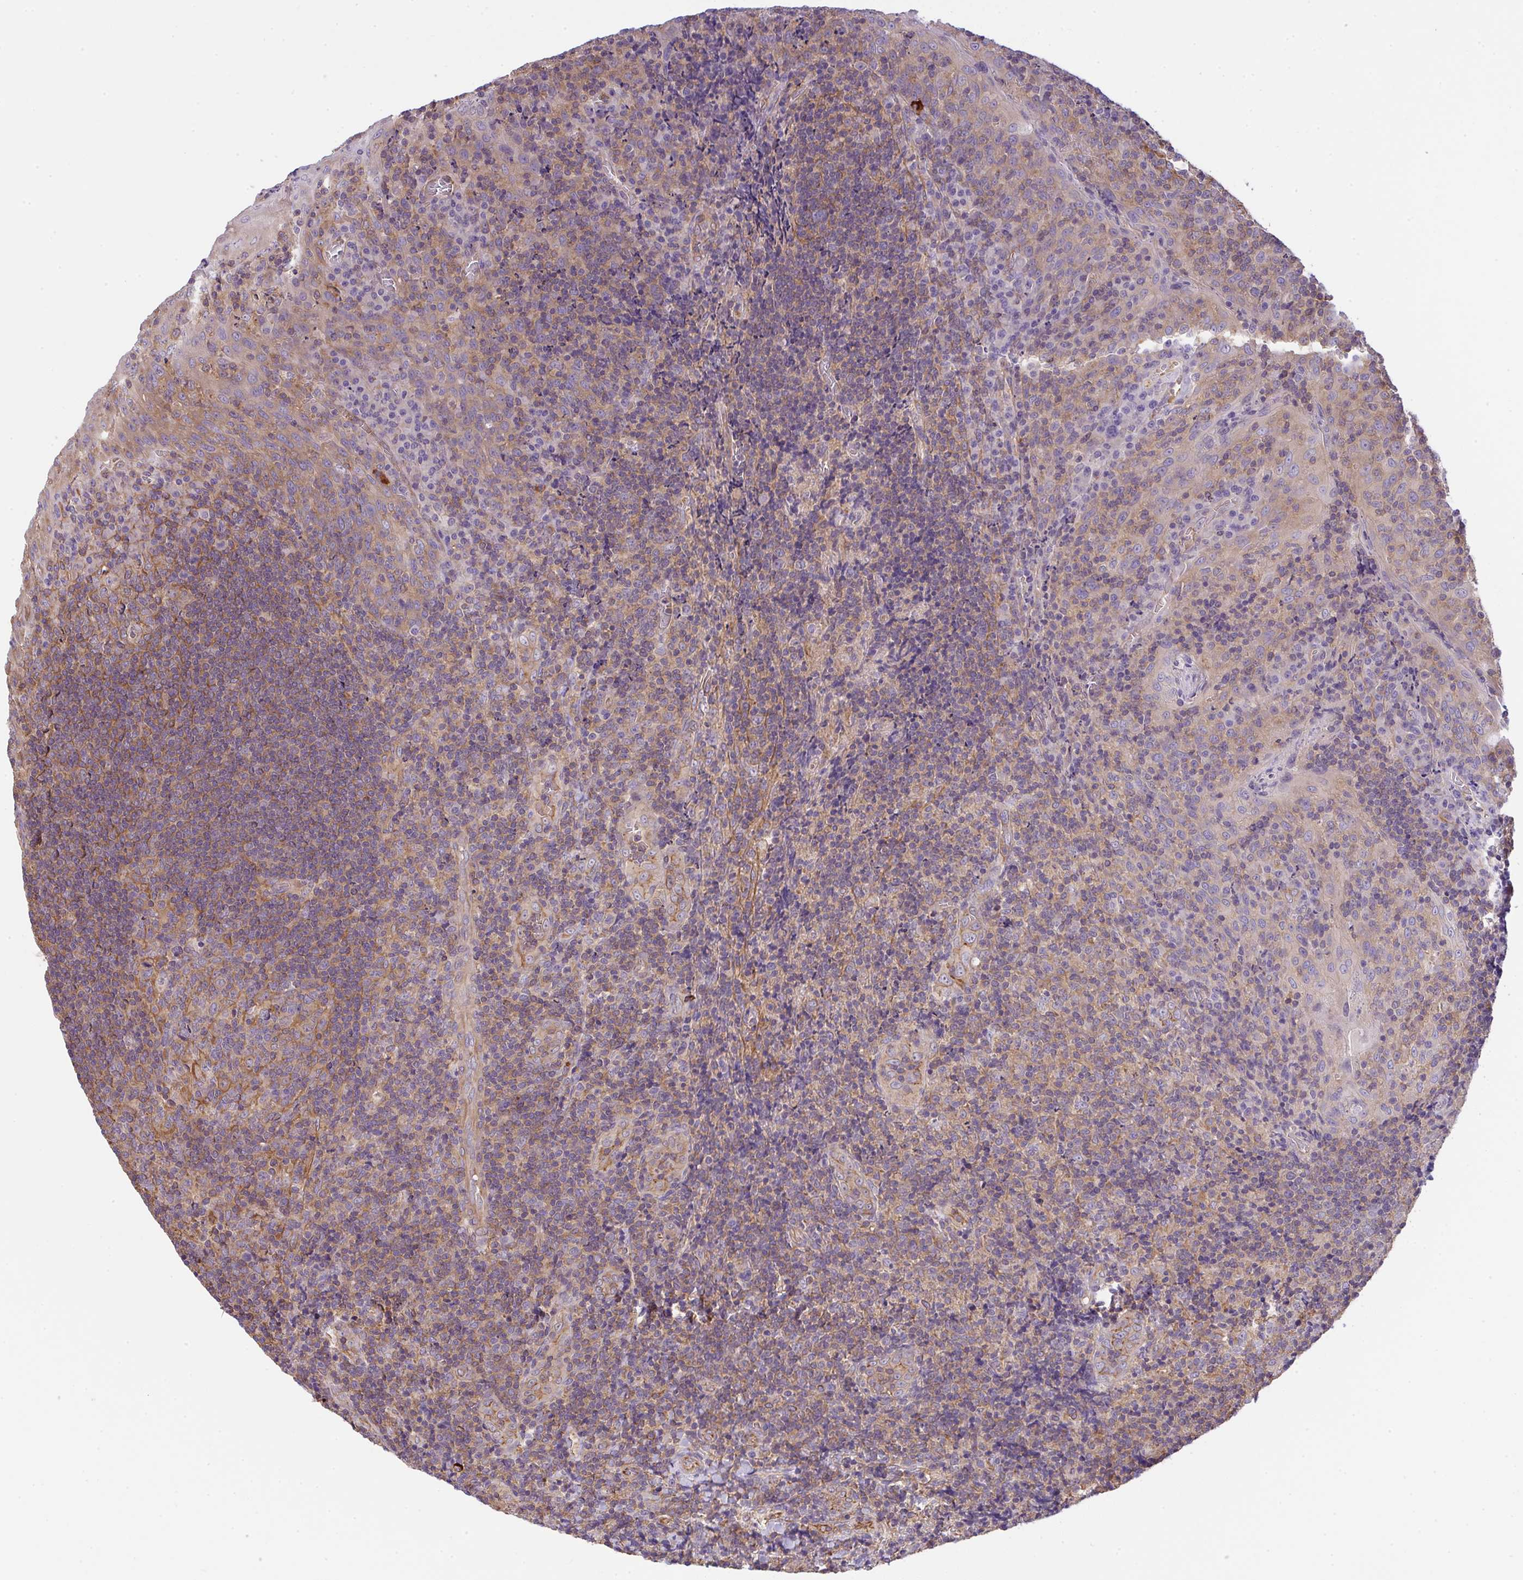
{"staining": {"intensity": "moderate", "quantity": "<25%", "location": "cytoplasmic/membranous"}, "tissue": "tonsil", "cell_type": "Germinal center cells", "image_type": "normal", "snomed": [{"axis": "morphology", "description": "Normal tissue, NOS"}, {"axis": "topography", "description": "Tonsil"}], "caption": "DAB immunohistochemical staining of benign human tonsil reveals moderate cytoplasmic/membranous protein staining in approximately <25% of germinal center cells. The staining was performed using DAB to visualize the protein expression in brown, while the nuclei were stained in blue with hematoxylin (Magnification: 20x).", "gene": "TMEM229A", "patient": {"sex": "male", "age": 17}}